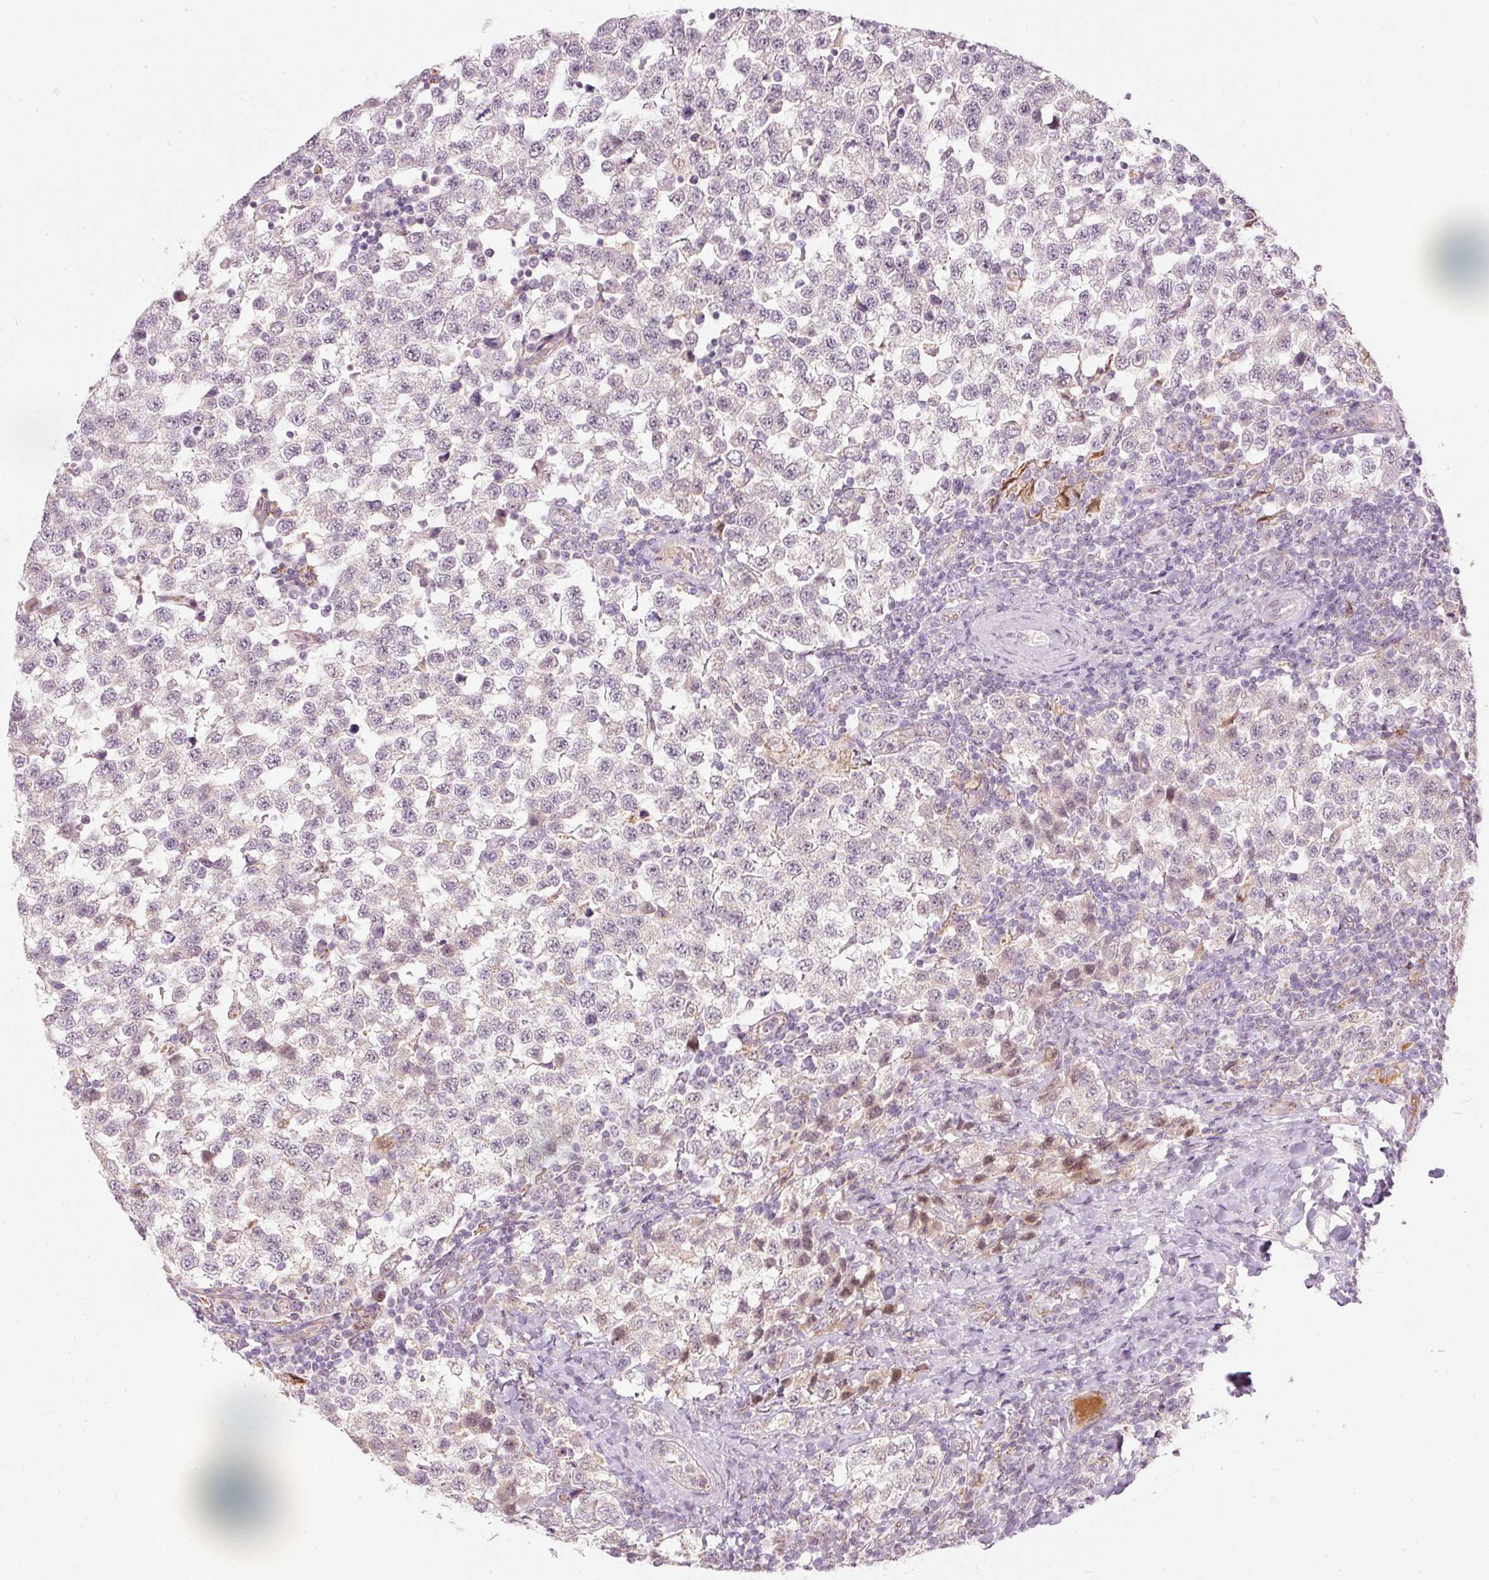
{"staining": {"intensity": "negative", "quantity": "none", "location": "none"}, "tissue": "testis cancer", "cell_type": "Tumor cells", "image_type": "cancer", "snomed": [{"axis": "morphology", "description": "Seminoma, NOS"}, {"axis": "topography", "description": "Testis"}], "caption": "Seminoma (testis) stained for a protein using immunohistochemistry (IHC) displays no expression tumor cells.", "gene": "RNF39", "patient": {"sex": "male", "age": 34}}